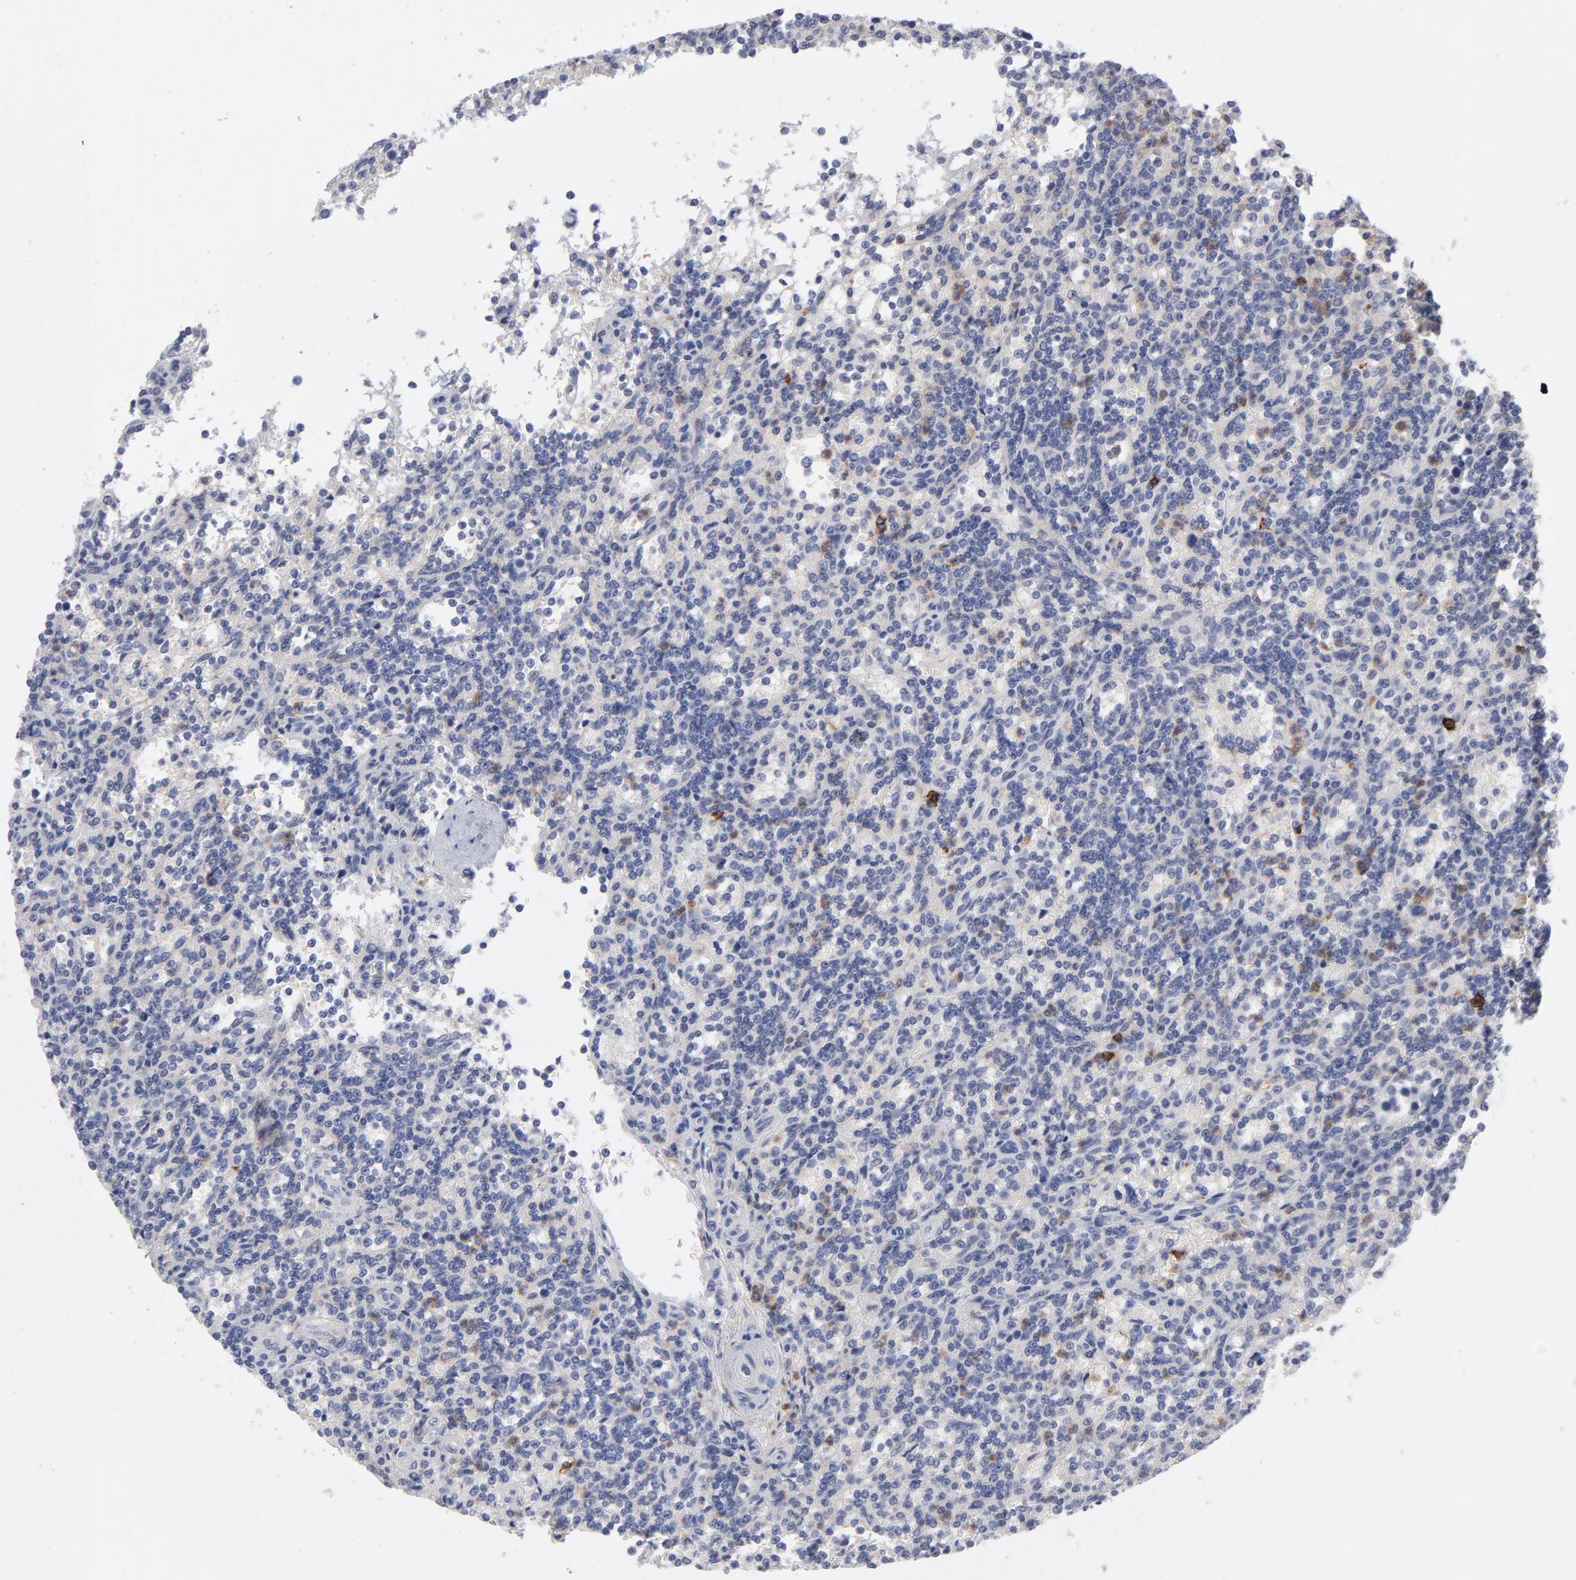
{"staining": {"intensity": "moderate", "quantity": "<25%", "location": "cytoplasmic/membranous"}, "tissue": "lymphoma", "cell_type": "Tumor cells", "image_type": "cancer", "snomed": [{"axis": "morphology", "description": "Malignant lymphoma, non-Hodgkin's type, Low grade"}, {"axis": "topography", "description": "Spleen"}], "caption": "The histopathology image shows immunohistochemical staining of lymphoma. There is moderate cytoplasmic/membranous positivity is seen in approximately <25% of tumor cells.", "gene": "CCR3", "patient": {"sex": "male", "age": 73}}